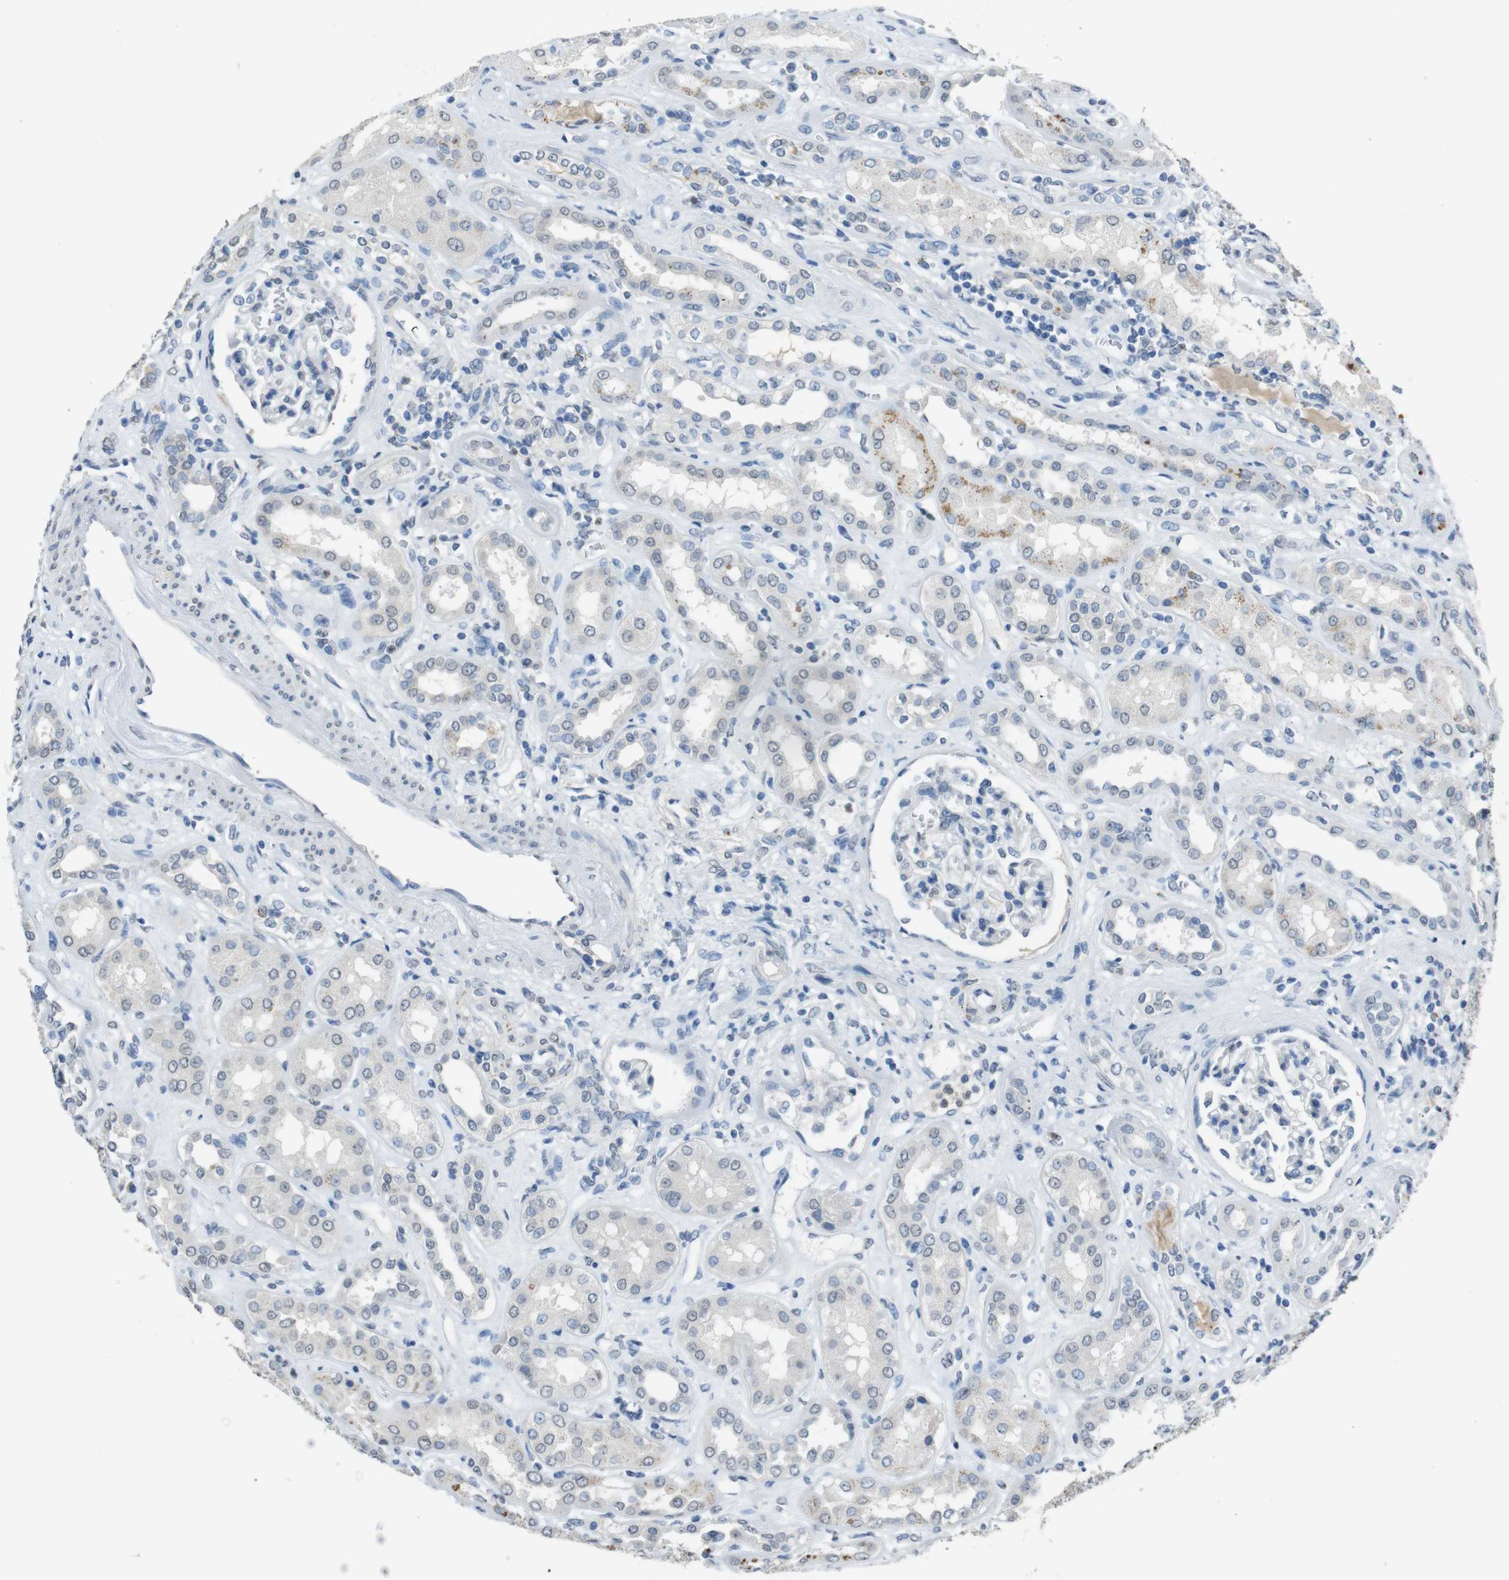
{"staining": {"intensity": "negative", "quantity": "none", "location": "none"}, "tissue": "kidney", "cell_type": "Cells in glomeruli", "image_type": "normal", "snomed": [{"axis": "morphology", "description": "Normal tissue, NOS"}, {"axis": "topography", "description": "Kidney"}], "caption": "Immunohistochemistry (IHC) photomicrograph of benign human kidney stained for a protein (brown), which demonstrates no positivity in cells in glomeruli.", "gene": "STBD1", "patient": {"sex": "male", "age": 59}}